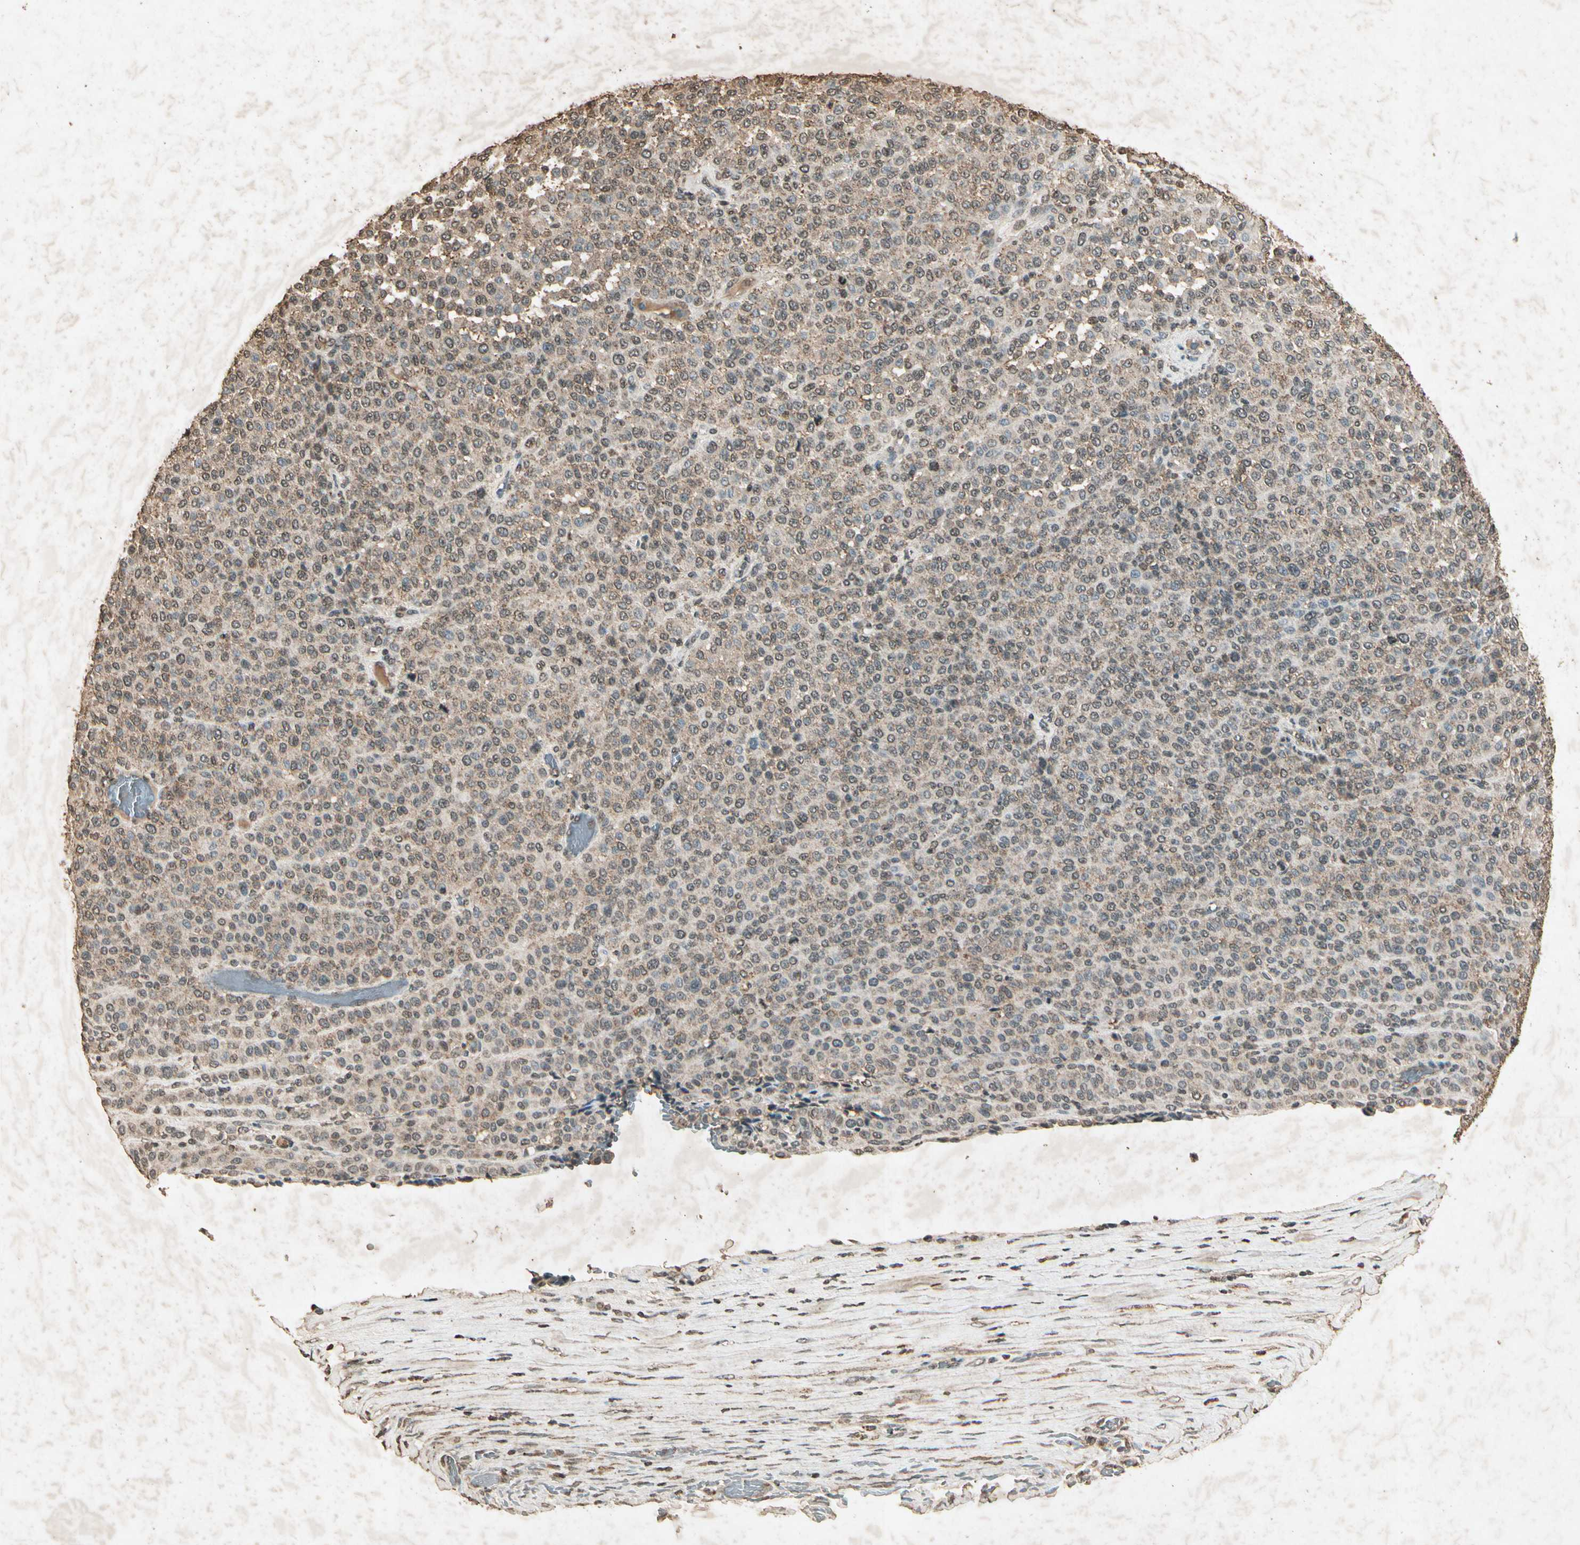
{"staining": {"intensity": "moderate", "quantity": "25%-75%", "location": "cytoplasmic/membranous"}, "tissue": "melanoma", "cell_type": "Tumor cells", "image_type": "cancer", "snomed": [{"axis": "morphology", "description": "Malignant melanoma, Metastatic site"}, {"axis": "topography", "description": "Pancreas"}], "caption": "Malignant melanoma (metastatic site) stained with DAB (3,3'-diaminobenzidine) immunohistochemistry exhibits medium levels of moderate cytoplasmic/membranous staining in approximately 25%-75% of tumor cells.", "gene": "GC", "patient": {"sex": "female", "age": 30}}